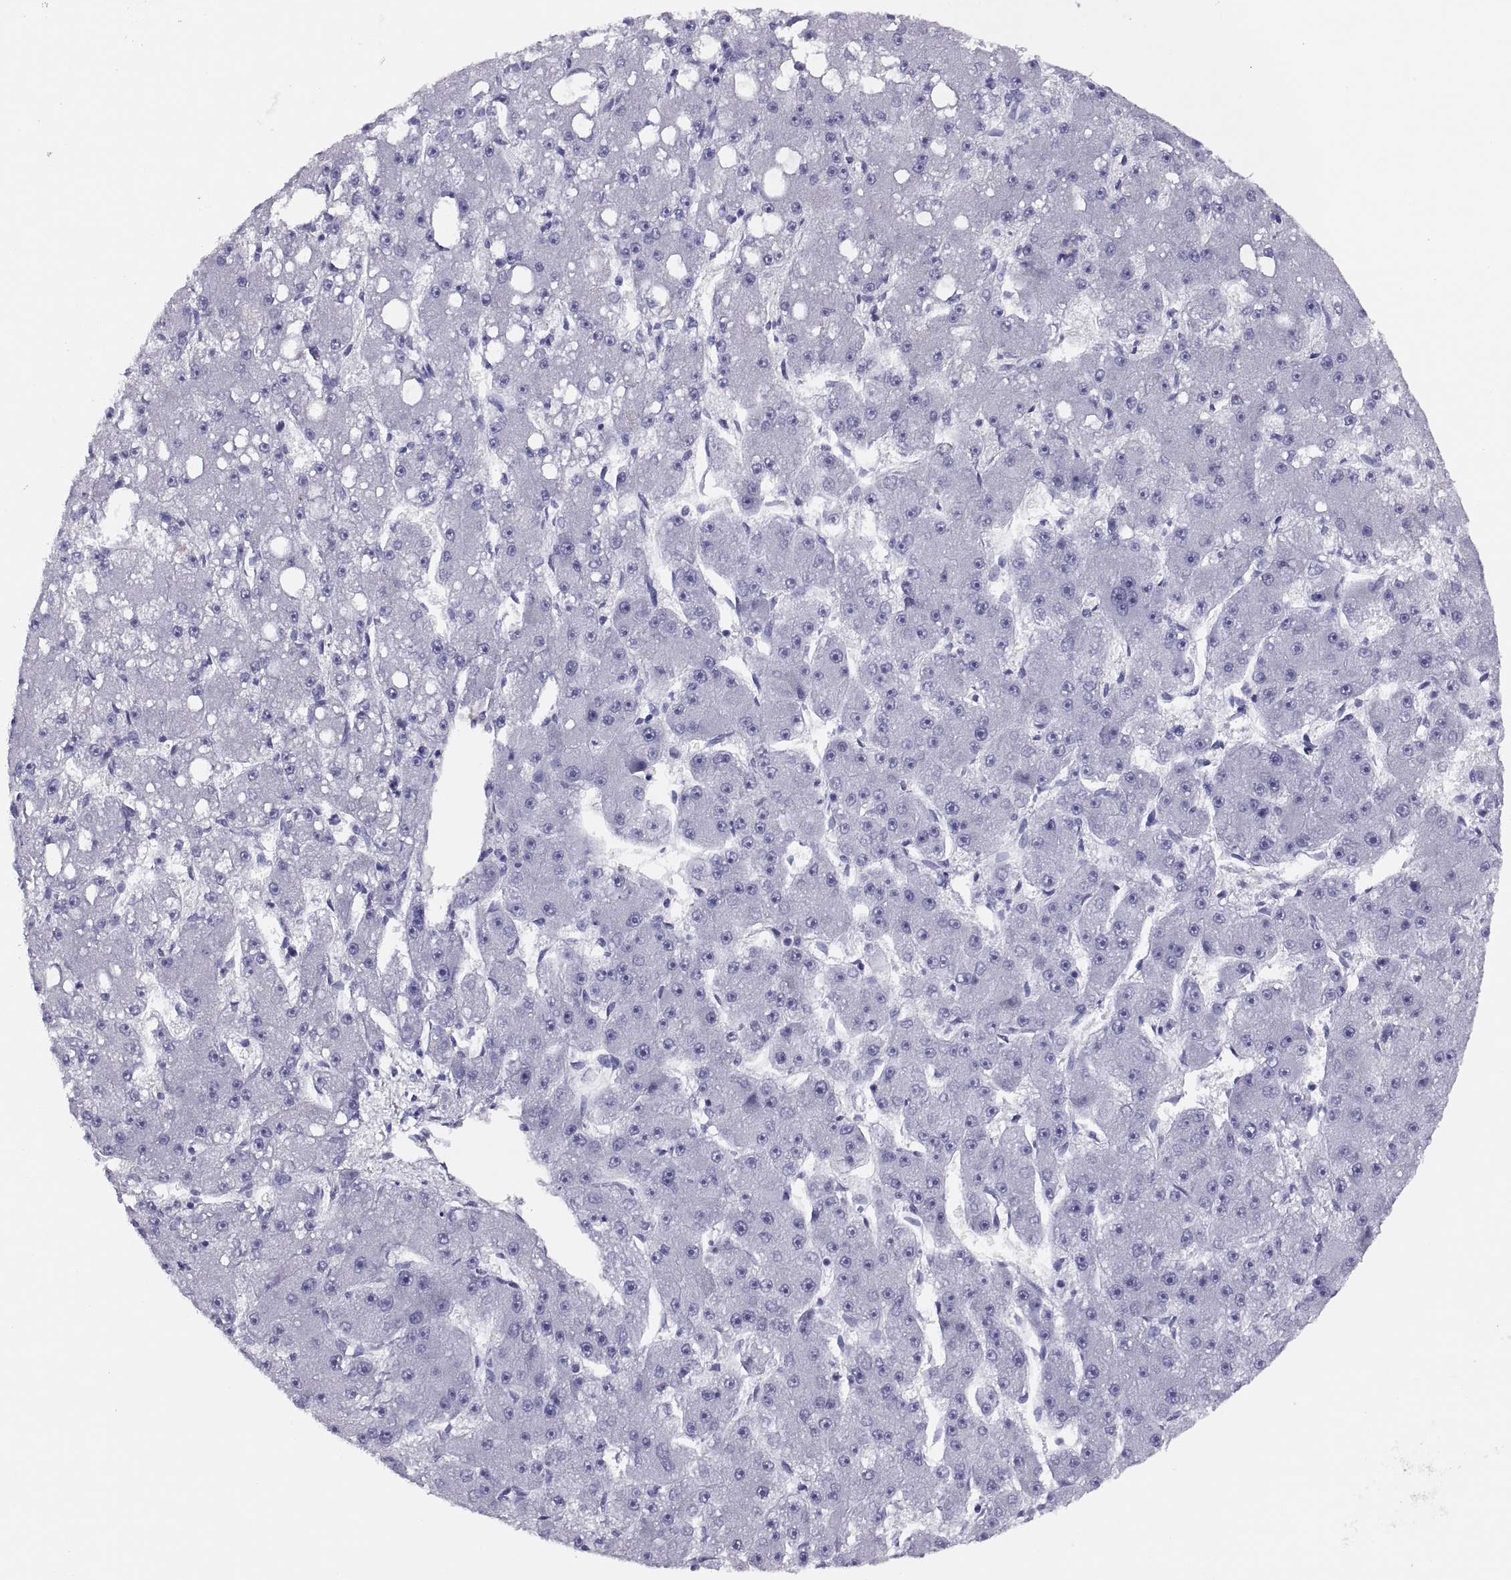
{"staining": {"intensity": "negative", "quantity": "none", "location": "none"}, "tissue": "liver cancer", "cell_type": "Tumor cells", "image_type": "cancer", "snomed": [{"axis": "morphology", "description": "Carcinoma, Hepatocellular, NOS"}, {"axis": "topography", "description": "Liver"}], "caption": "This is a photomicrograph of immunohistochemistry staining of liver cancer (hepatocellular carcinoma), which shows no staining in tumor cells. The staining is performed using DAB brown chromogen with nuclei counter-stained in using hematoxylin.", "gene": "STRC", "patient": {"sex": "male", "age": 67}}